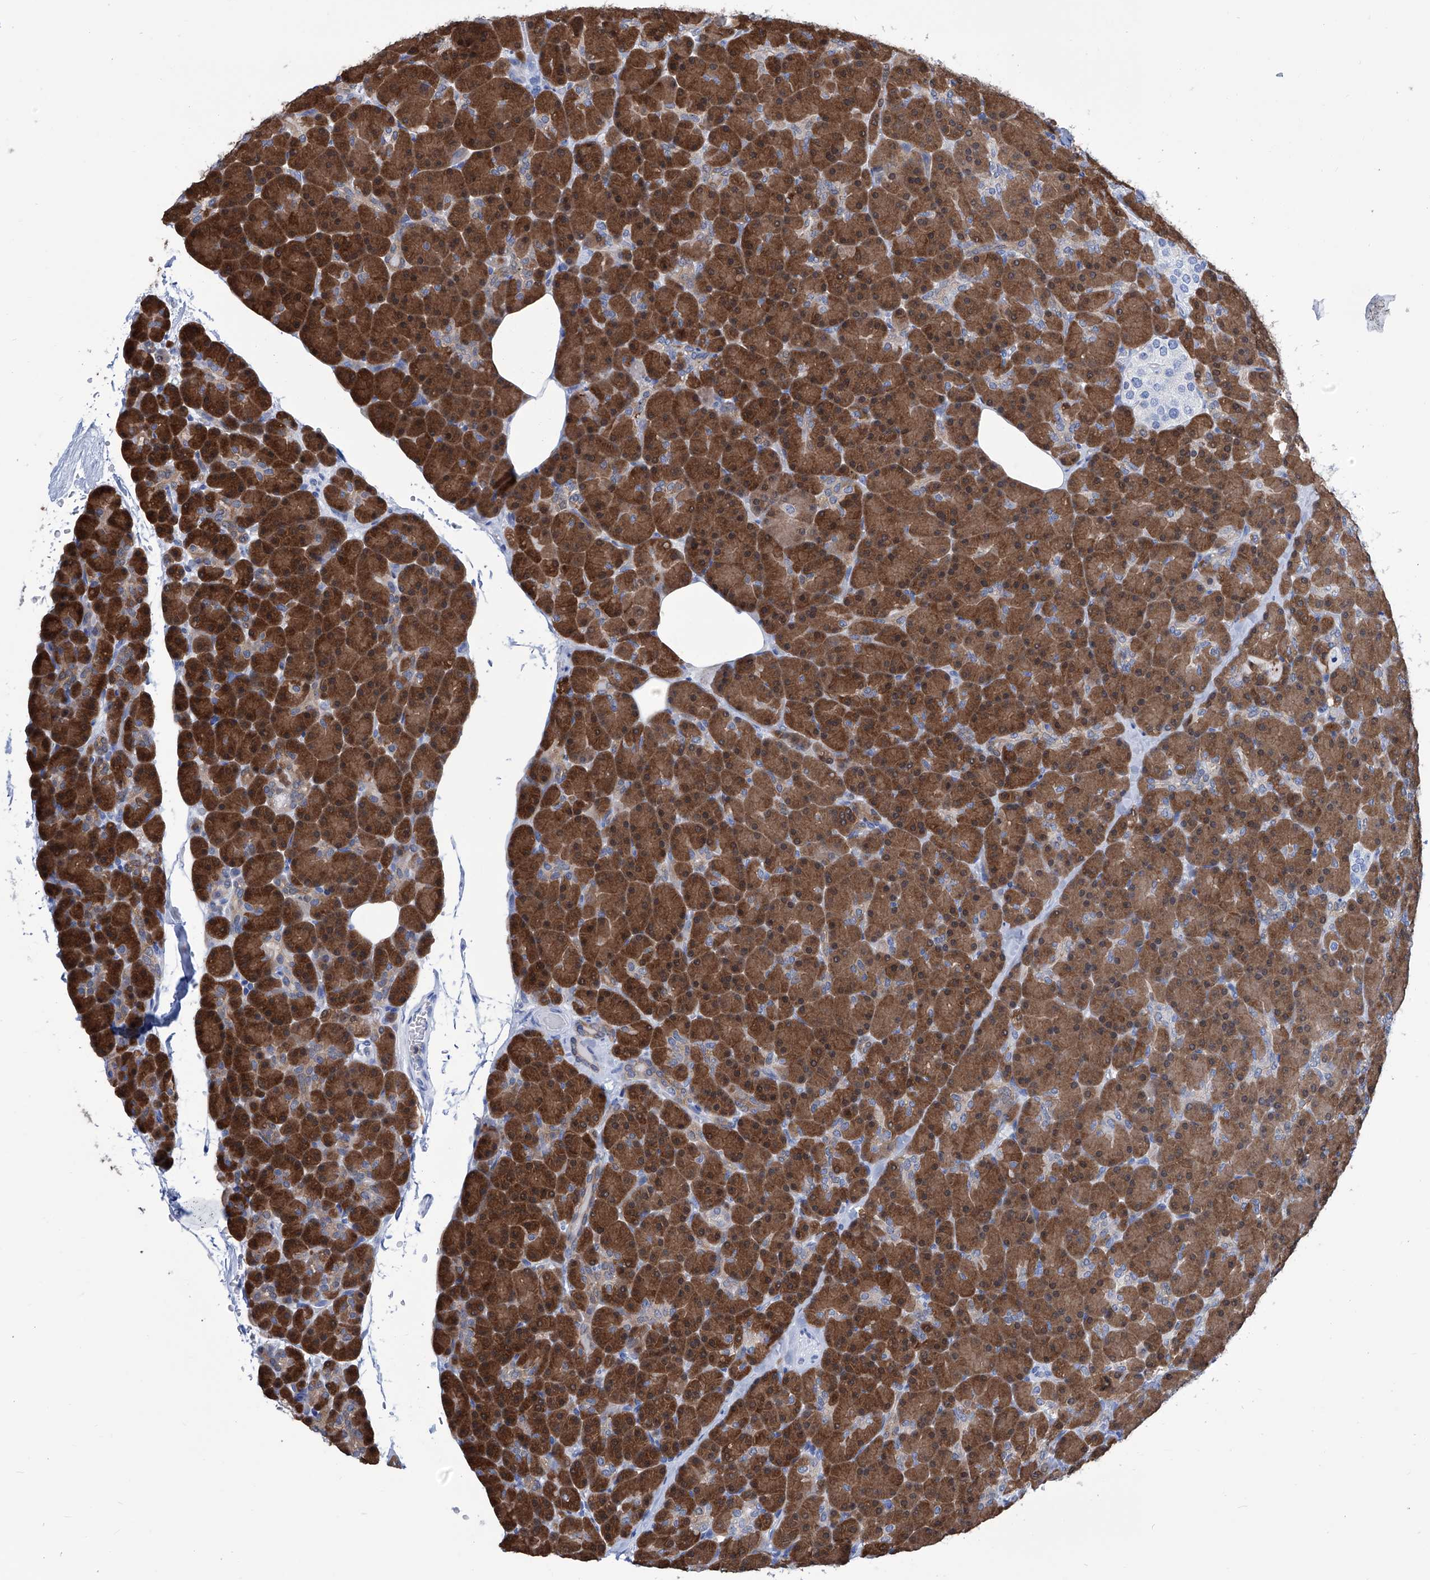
{"staining": {"intensity": "strong", "quantity": ">75%", "location": "cytoplasmic/membranous"}, "tissue": "pancreas", "cell_type": "Exocrine glandular cells", "image_type": "normal", "snomed": [{"axis": "morphology", "description": "Normal tissue, NOS"}, {"axis": "topography", "description": "Pancreas"}], "caption": "Protein analysis of normal pancreas demonstrates strong cytoplasmic/membranous staining in about >75% of exocrine glandular cells.", "gene": "IMPA2", "patient": {"sex": "female", "age": 43}}